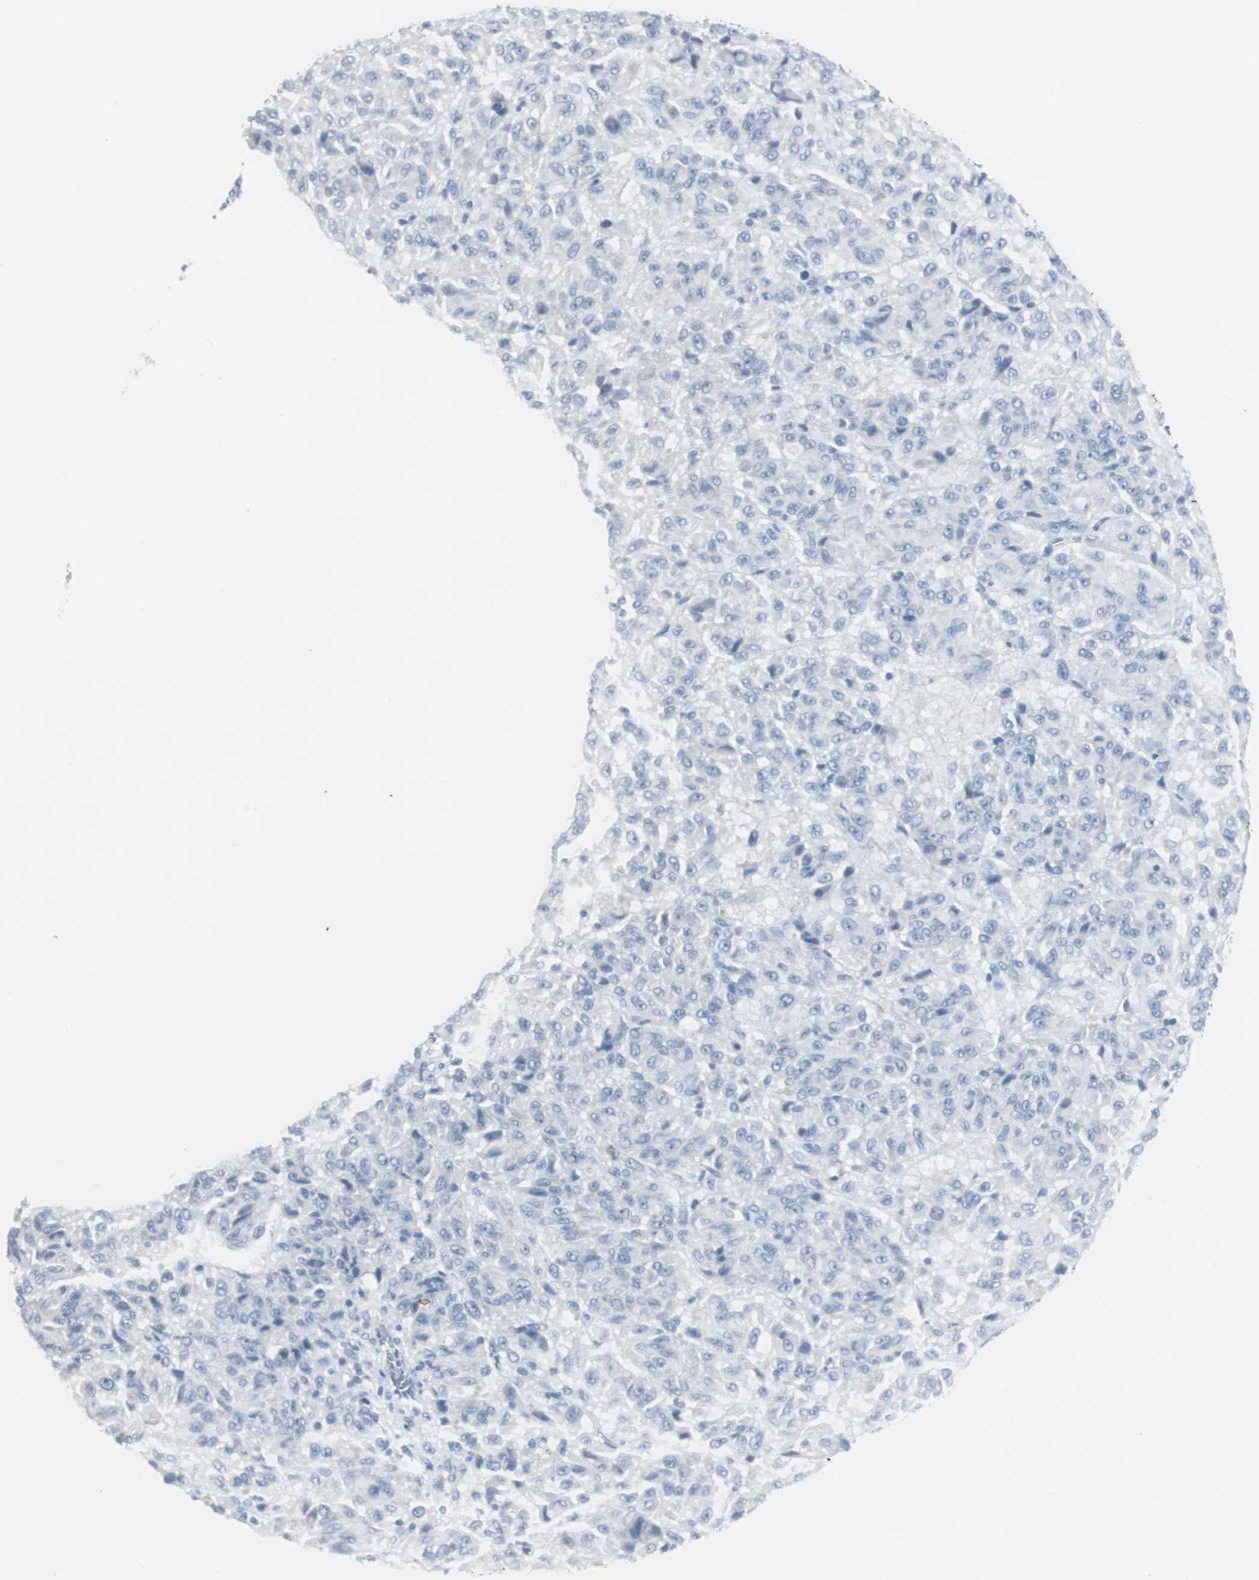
{"staining": {"intensity": "negative", "quantity": "none", "location": "none"}, "tissue": "melanoma", "cell_type": "Tumor cells", "image_type": "cancer", "snomed": [{"axis": "morphology", "description": "Malignant melanoma, Metastatic site"}, {"axis": "topography", "description": "Lung"}], "caption": "Immunohistochemistry (IHC) image of melanoma stained for a protein (brown), which reveals no staining in tumor cells. (DAB immunohistochemistry visualized using brightfield microscopy, high magnification).", "gene": "S100A7", "patient": {"sex": "male", "age": 64}}